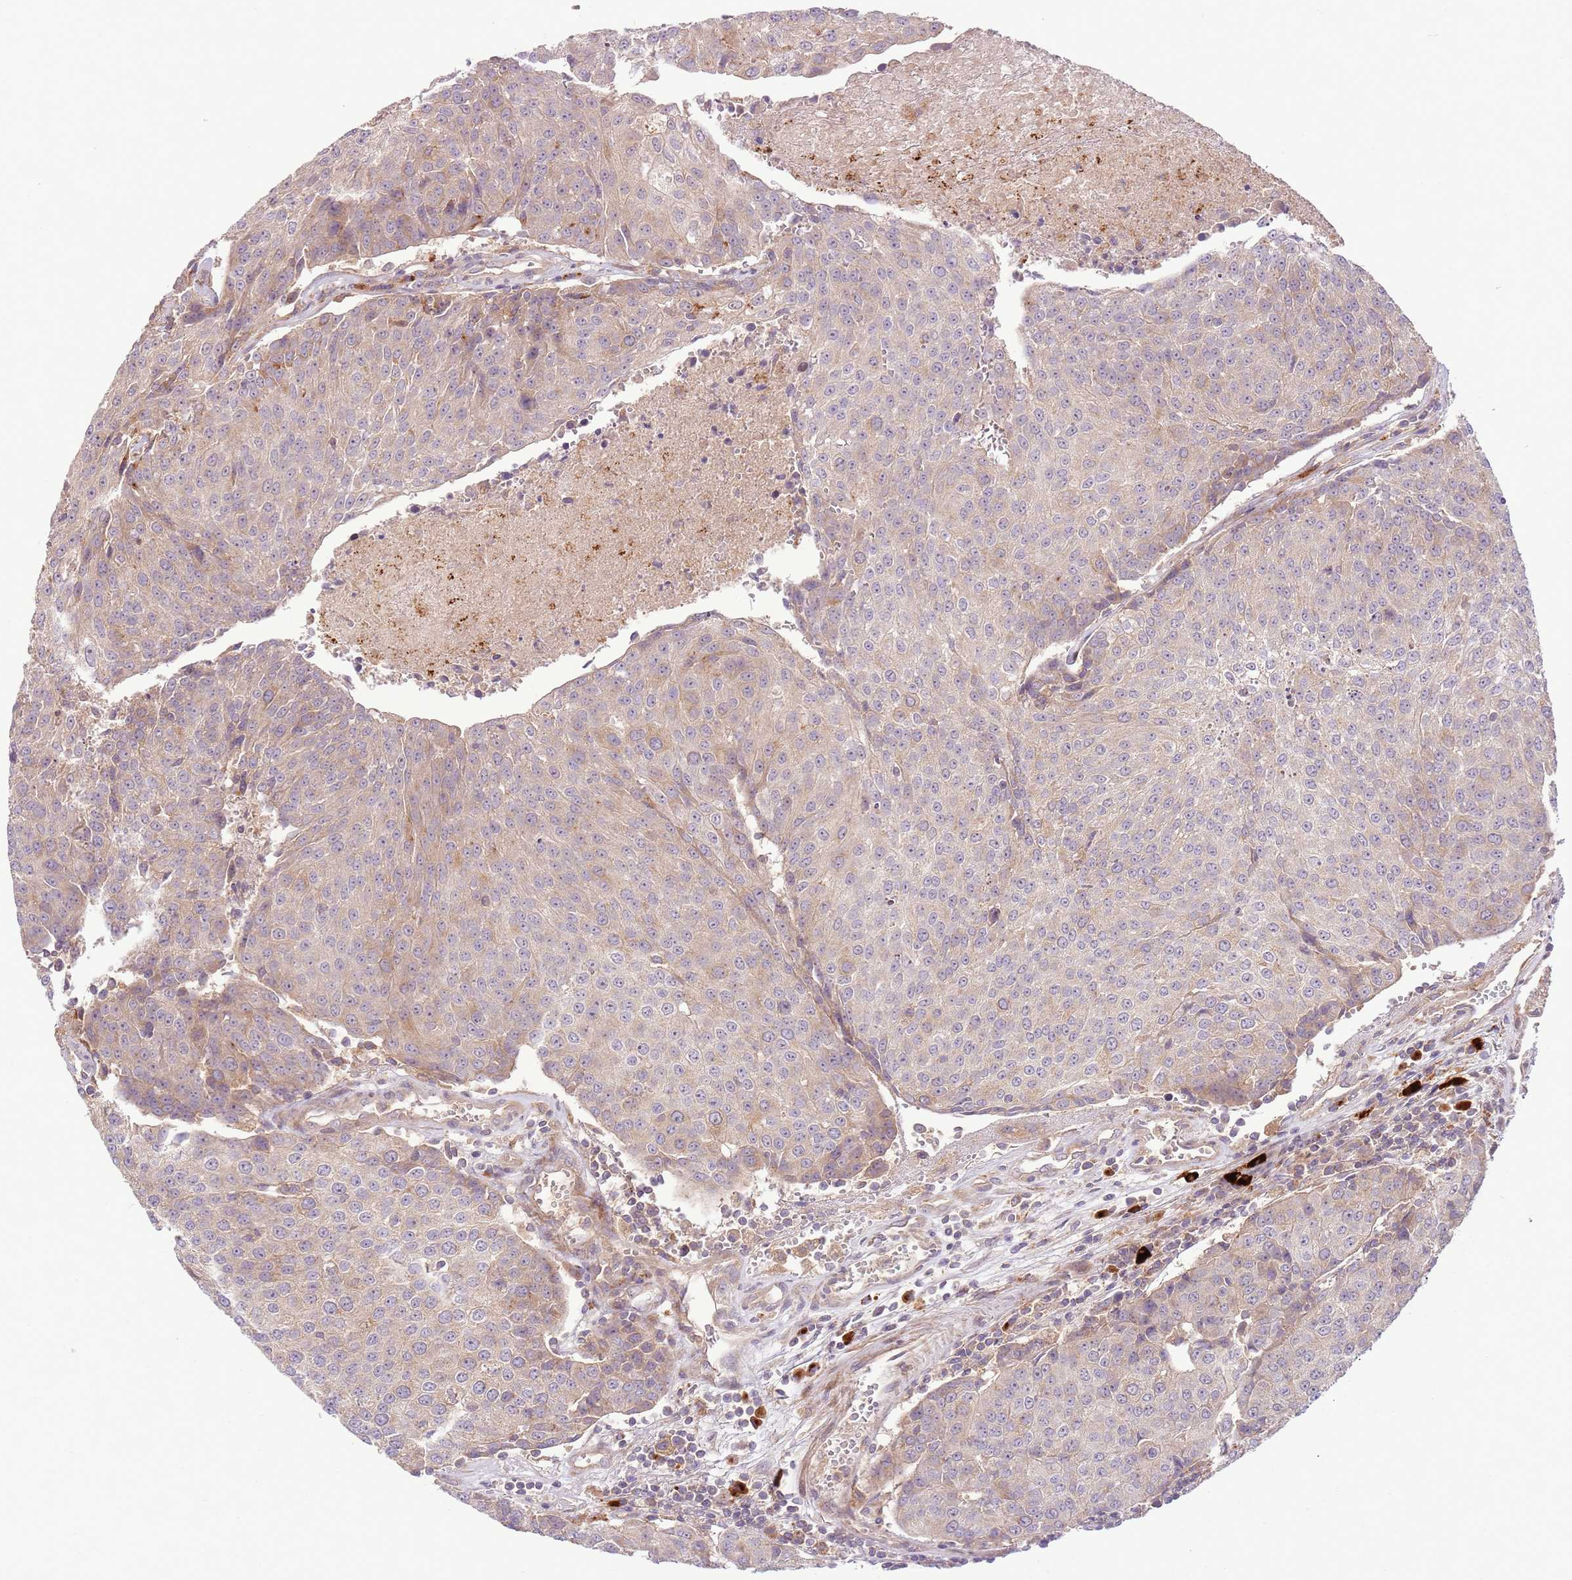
{"staining": {"intensity": "weak", "quantity": "<25%", "location": "cytoplasmic/membranous"}, "tissue": "urothelial cancer", "cell_type": "Tumor cells", "image_type": "cancer", "snomed": [{"axis": "morphology", "description": "Urothelial carcinoma, High grade"}, {"axis": "topography", "description": "Urinary bladder"}], "caption": "A photomicrograph of urothelial cancer stained for a protein displays no brown staining in tumor cells.", "gene": "ZNF624", "patient": {"sex": "female", "age": 85}}